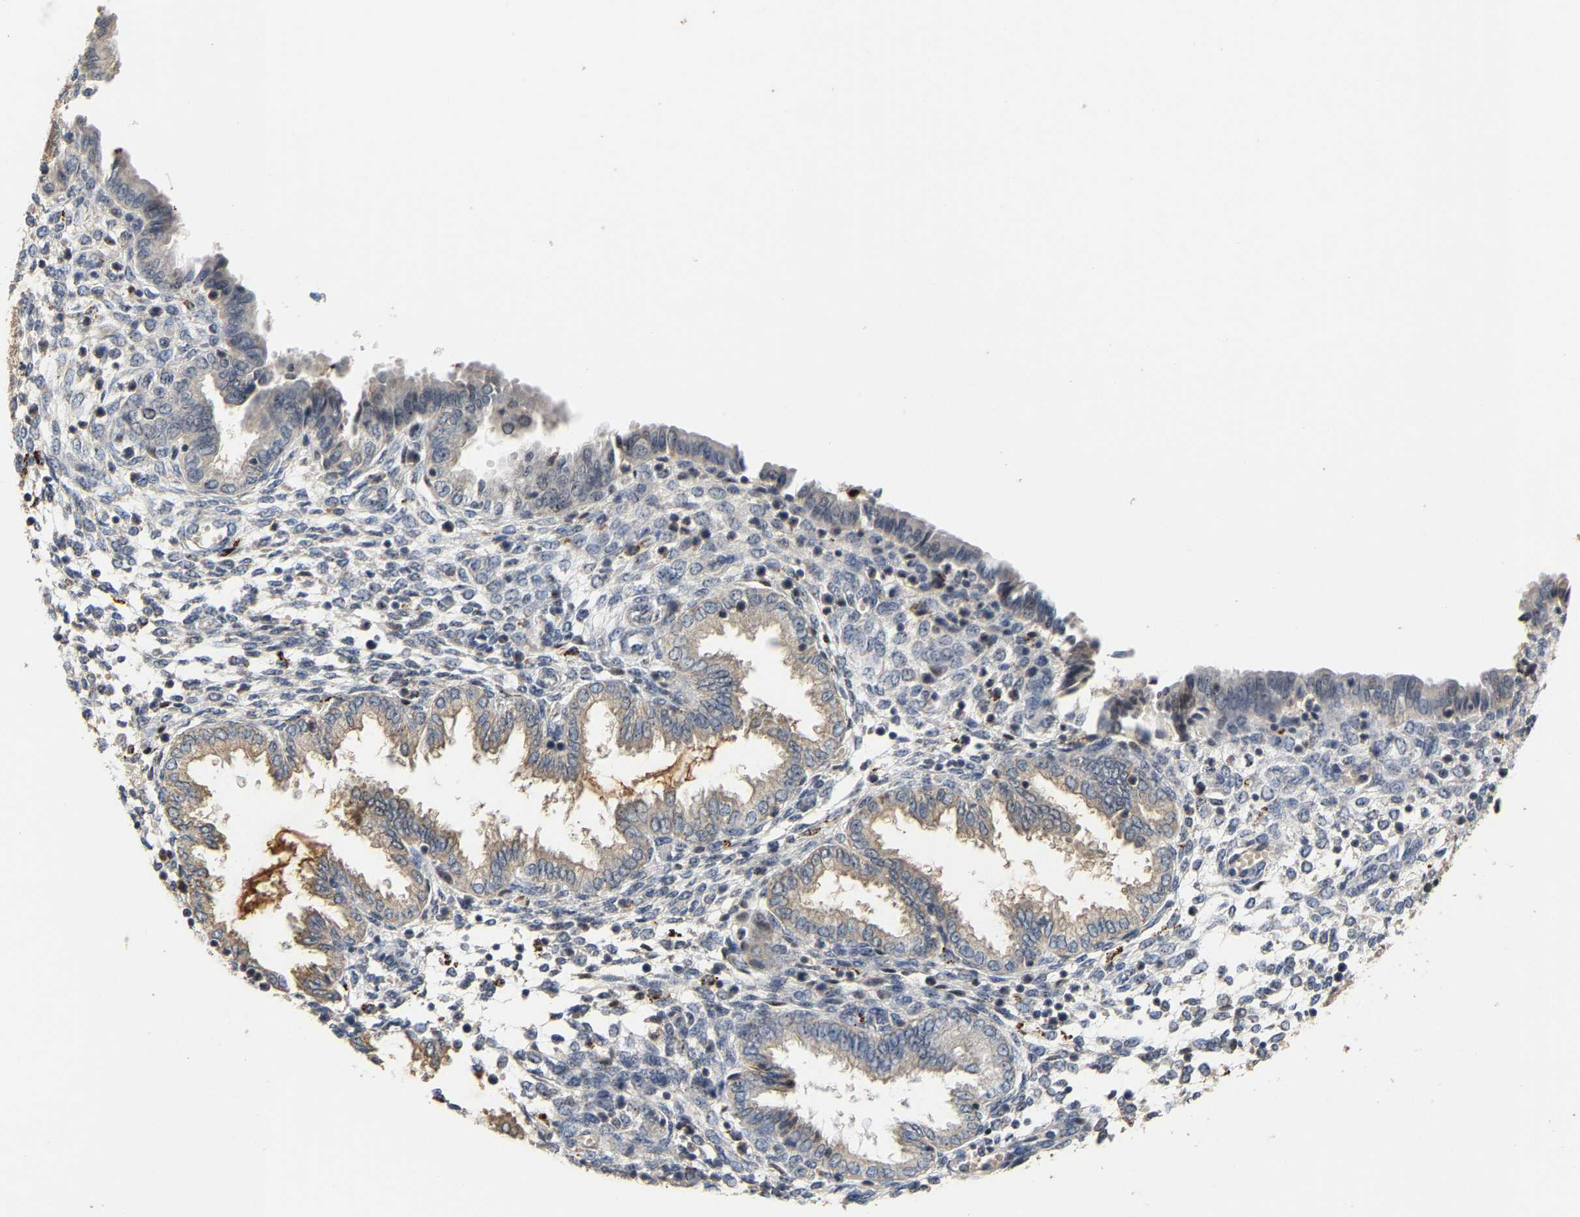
{"staining": {"intensity": "moderate", "quantity": "25%-75%", "location": "cytoplasmic/membranous"}, "tissue": "endometrium", "cell_type": "Cells in endometrial stroma", "image_type": "normal", "snomed": [{"axis": "morphology", "description": "Normal tissue, NOS"}, {"axis": "topography", "description": "Endometrium"}], "caption": "Protein staining of unremarkable endometrium exhibits moderate cytoplasmic/membranous staining in approximately 25%-75% of cells in endometrial stroma. The protein of interest is stained brown, and the nuclei are stained in blue (DAB IHC with brightfield microscopy, high magnification).", "gene": "NOP58", "patient": {"sex": "female", "age": 33}}